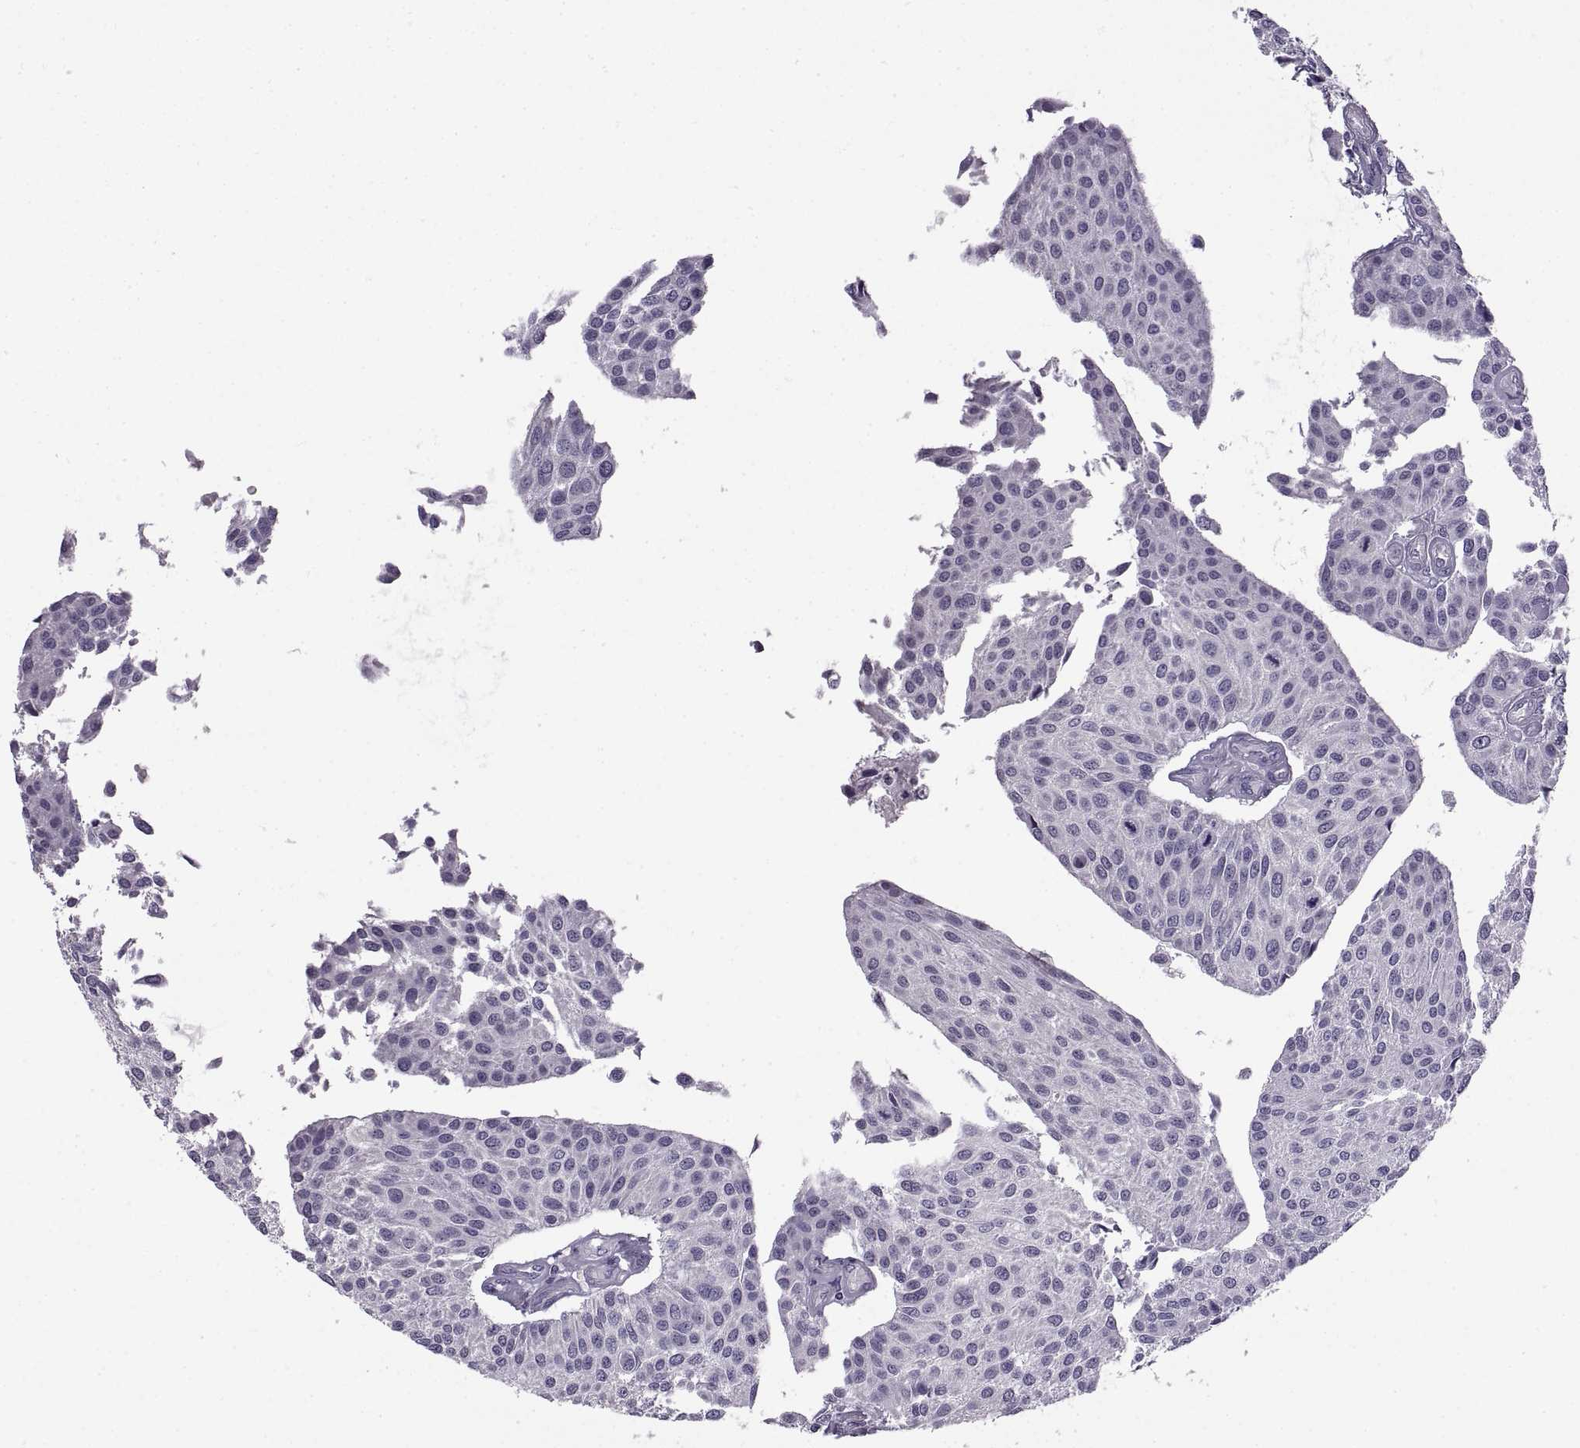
{"staining": {"intensity": "negative", "quantity": "none", "location": "none"}, "tissue": "urothelial cancer", "cell_type": "Tumor cells", "image_type": "cancer", "snomed": [{"axis": "morphology", "description": "Urothelial carcinoma, NOS"}, {"axis": "topography", "description": "Urinary bladder"}], "caption": "This is an immunohistochemistry (IHC) image of human transitional cell carcinoma. There is no positivity in tumor cells.", "gene": "BSPH1", "patient": {"sex": "male", "age": 55}}